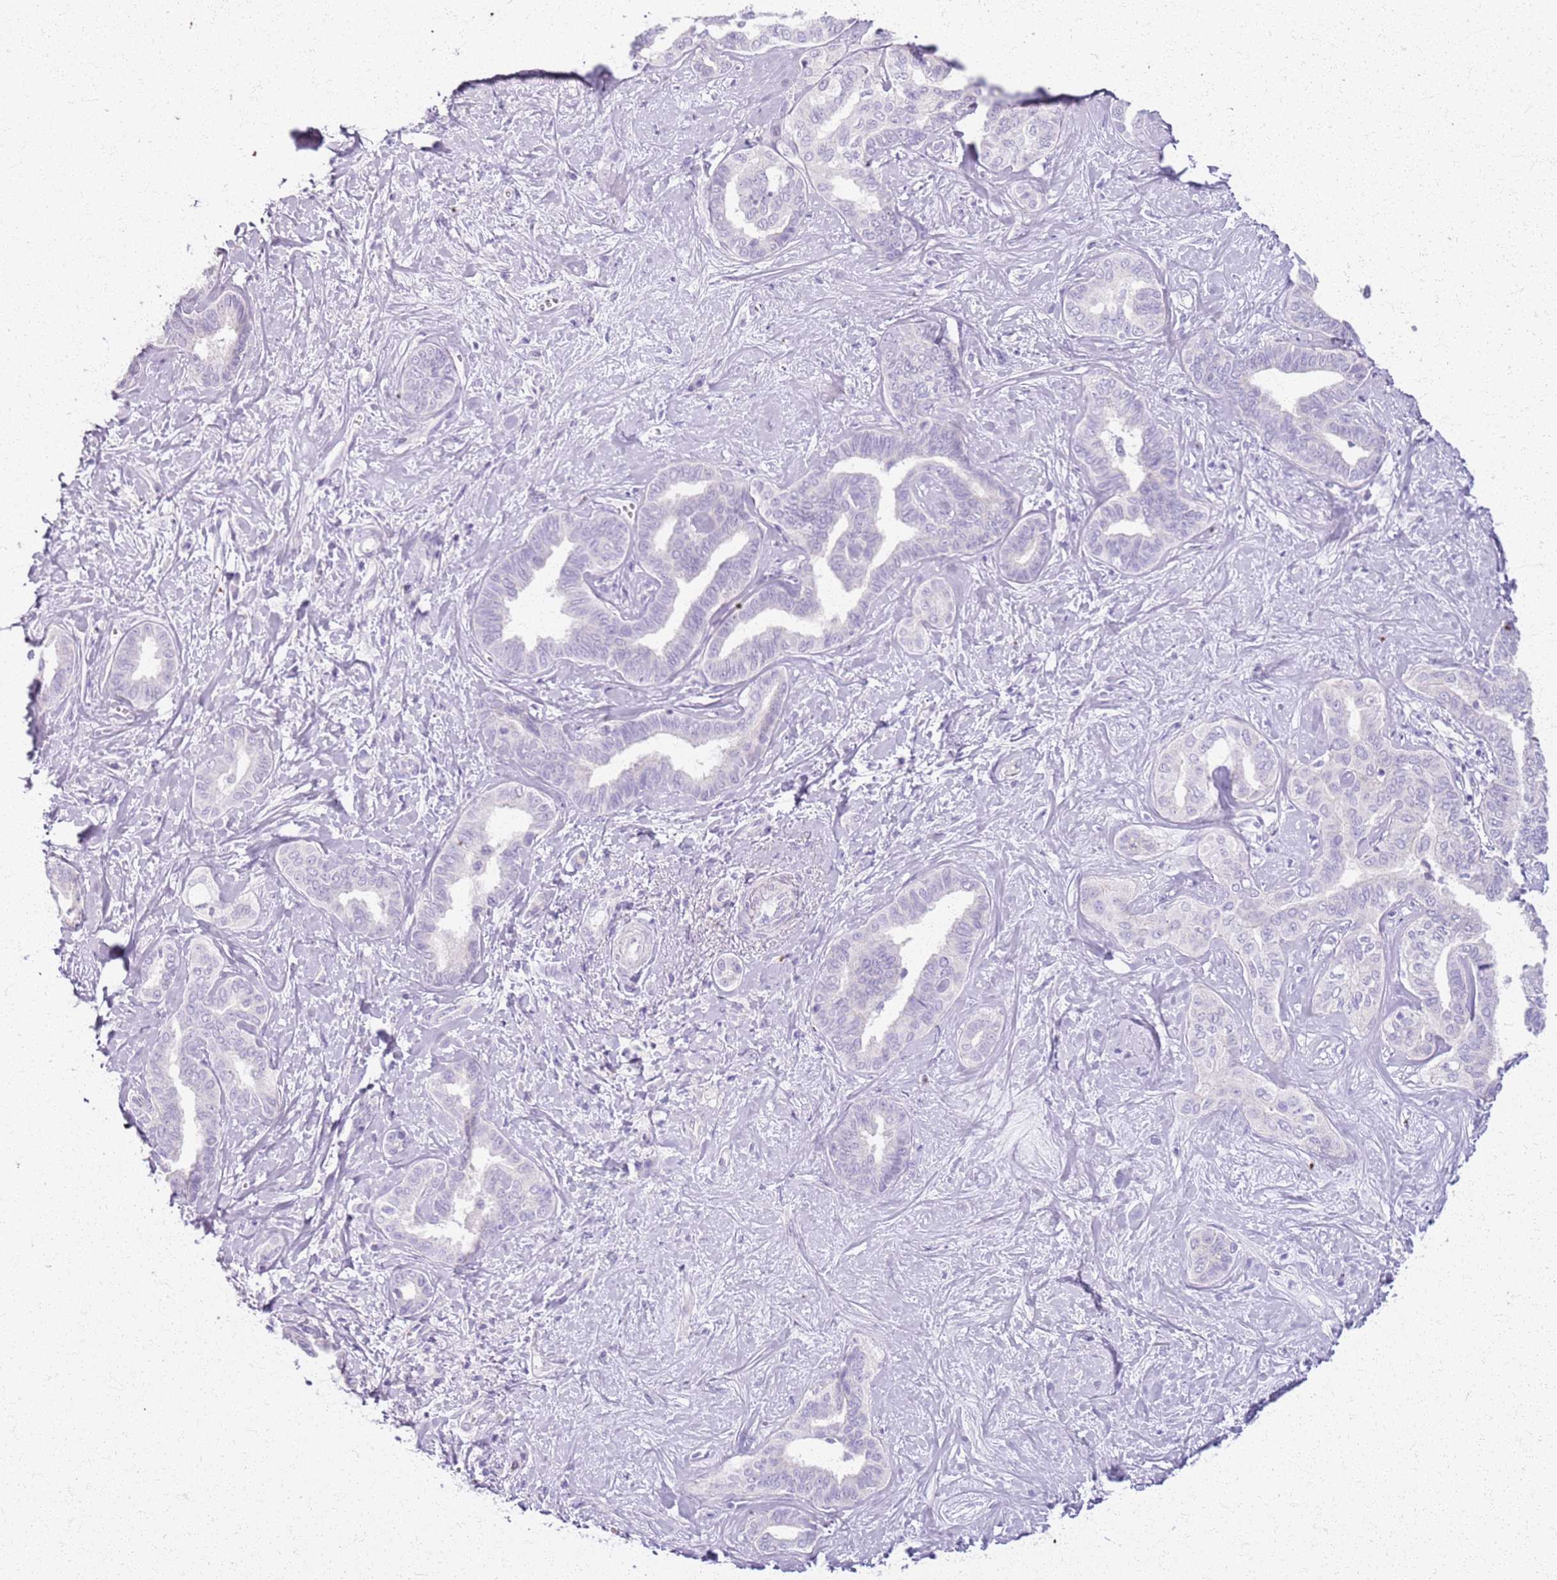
{"staining": {"intensity": "negative", "quantity": "none", "location": "none"}, "tissue": "liver cancer", "cell_type": "Tumor cells", "image_type": "cancer", "snomed": [{"axis": "morphology", "description": "Cholangiocarcinoma"}, {"axis": "topography", "description": "Liver"}], "caption": "This is an IHC image of liver cancer (cholangiocarcinoma). There is no positivity in tumor cells.", "gene": "CSRP3", "patient": {"sex": "female", "age": 77}}